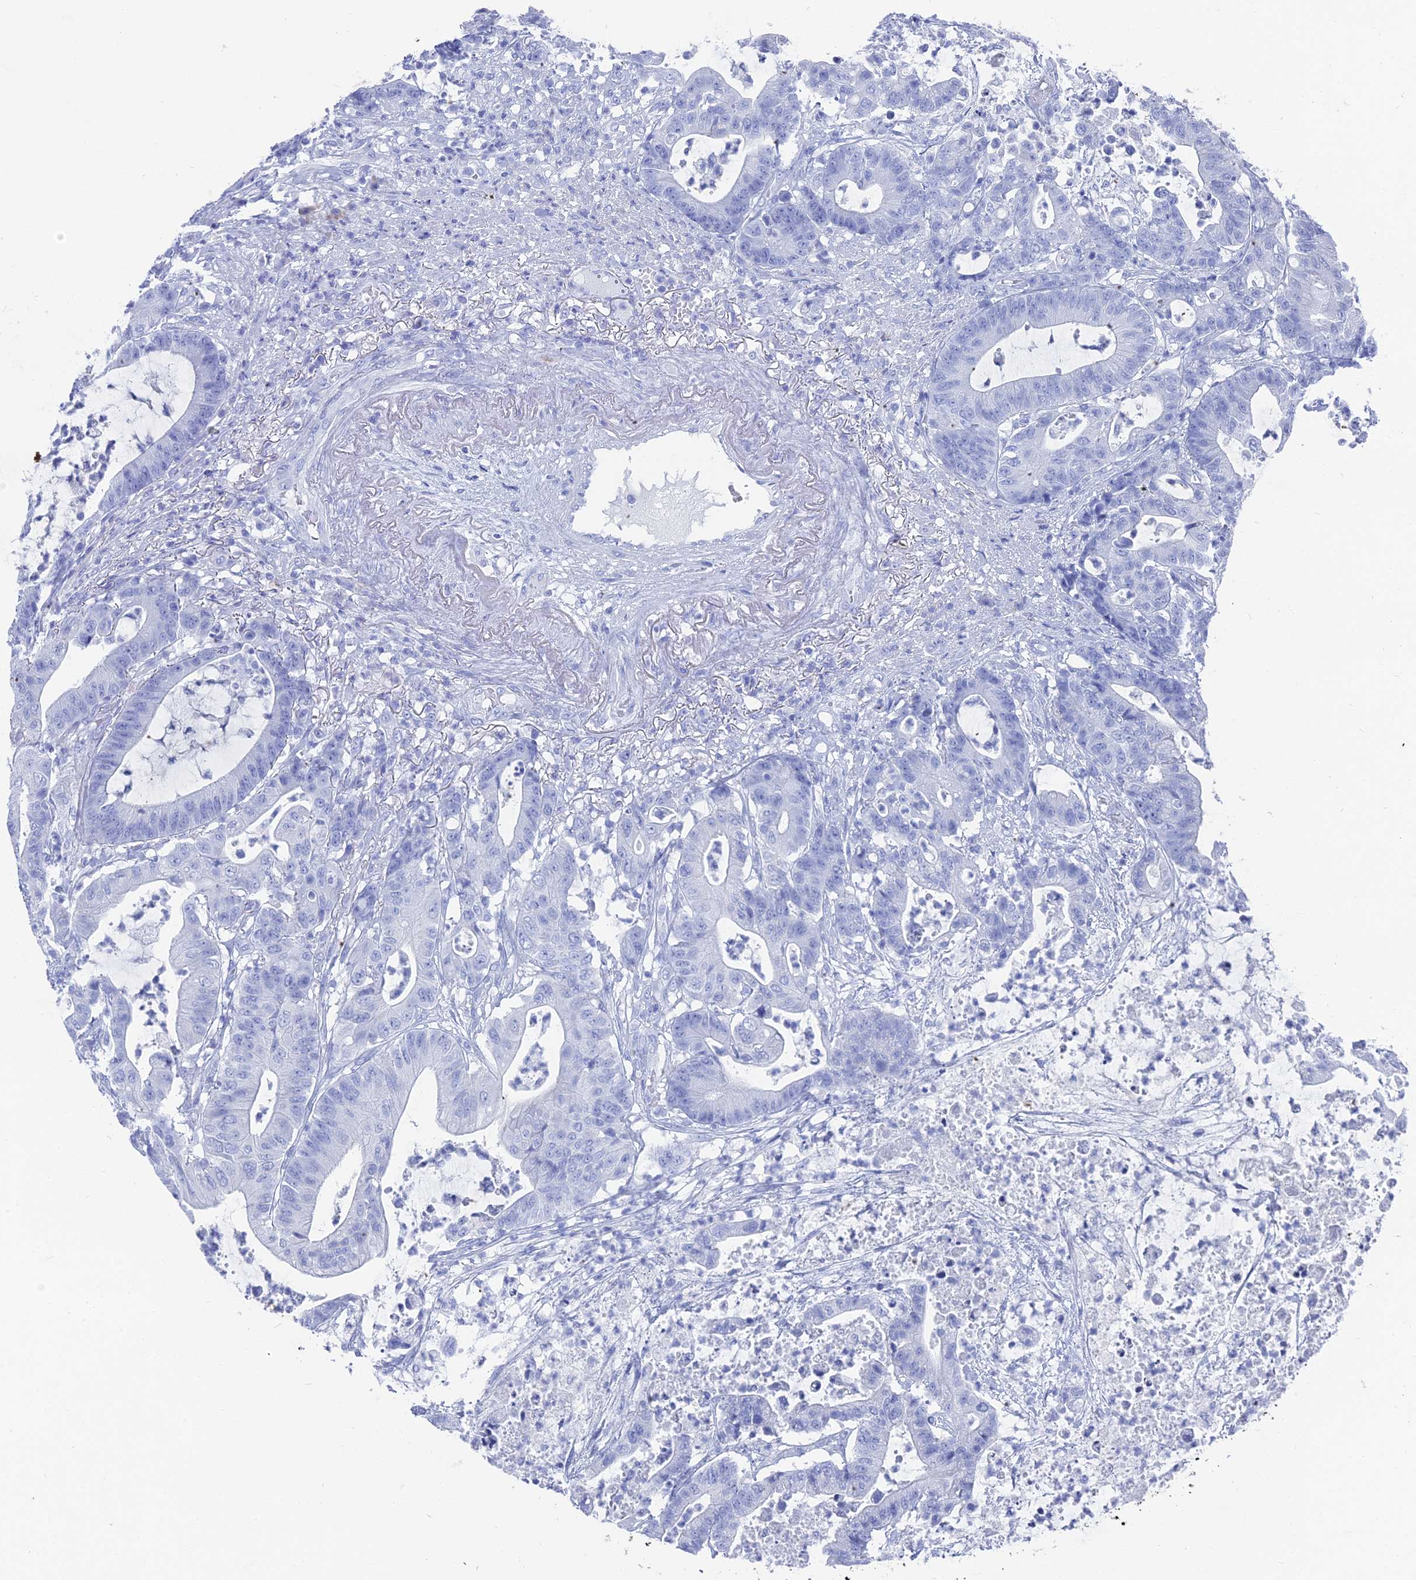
{"staining": {"intensity": "negative", "quantity": "none", "location": "none"}, "tissue": "colorectal cancer", "cell_type": "Tumor cells", "image_type": "cancer", "snomed": [{"axis": "morphology", "description": "Adenocarcinoma, NOS"}, {"axis": "topography", "description": "Colon"}], "caption": "Immunohistochemical staining of colorectal cancer shows no significant positivity in tumor cells. The staining was performed using DAB (3,3'-diaminobenzidine) to visualize the protein expression in brown, while the nuclei were stained in blue with hematoxylin (Magnification: 20x).", "gene": "ENPP3", "patient": {"sex": "female", "age": 84}}